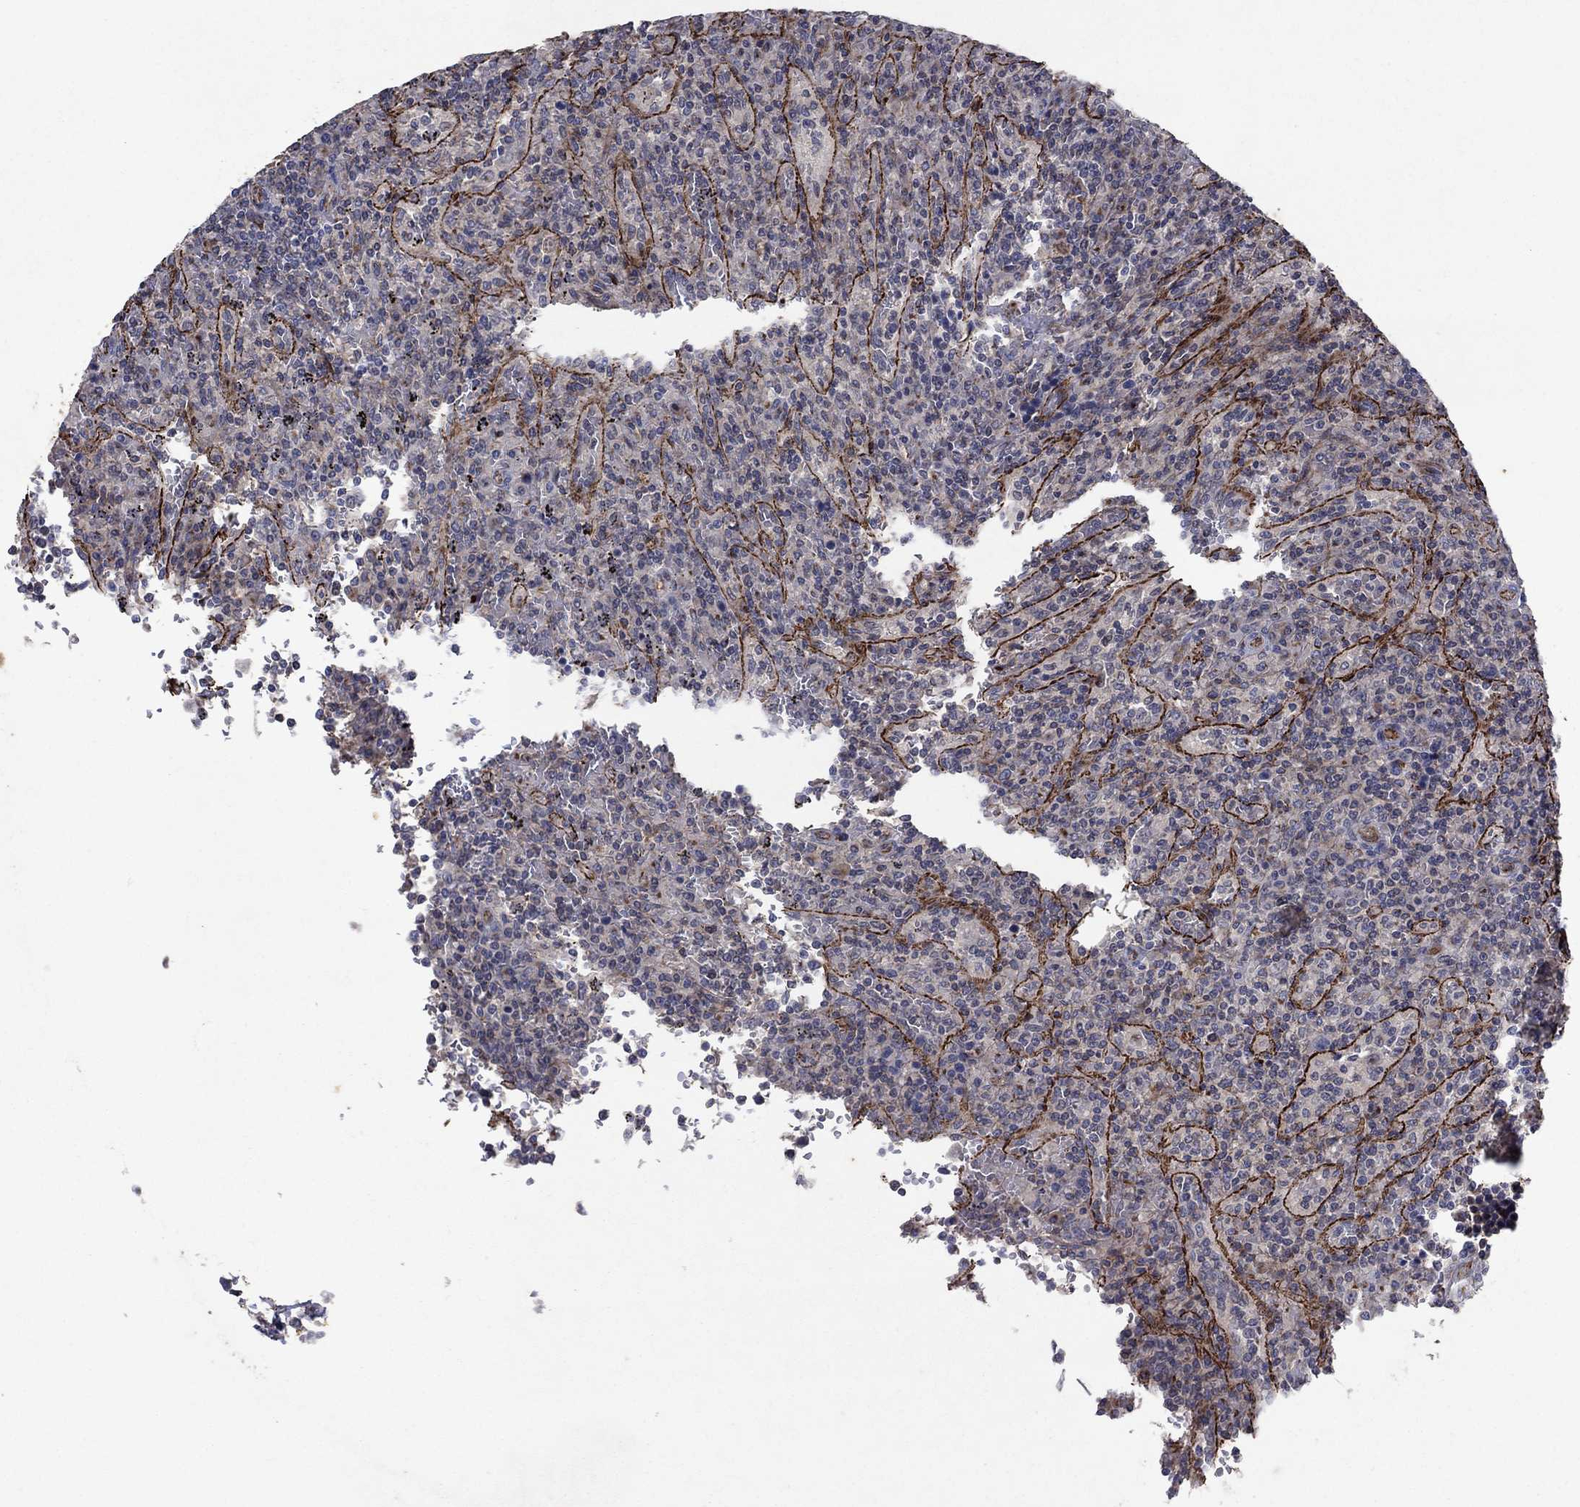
{"staining": {"intensity": "negative", "quantity": "none", "location": "none"}, "tissue": "lymphoma", "cell_type": "Tumor cells", "image_type": "cancer", "snomed": [{"axis": "morphology", "description": "Malignant lymphoma, non-Hodgkin's type, Low grade"}, {"axis": "topography", "description": "Spleen"}], "caption": "This is an immunohistochemistry histopathology image of lymphoma. There is no expression in tumor cells.", "gene": "FRG1", "patient": {"sex": "male", "age": 62}}